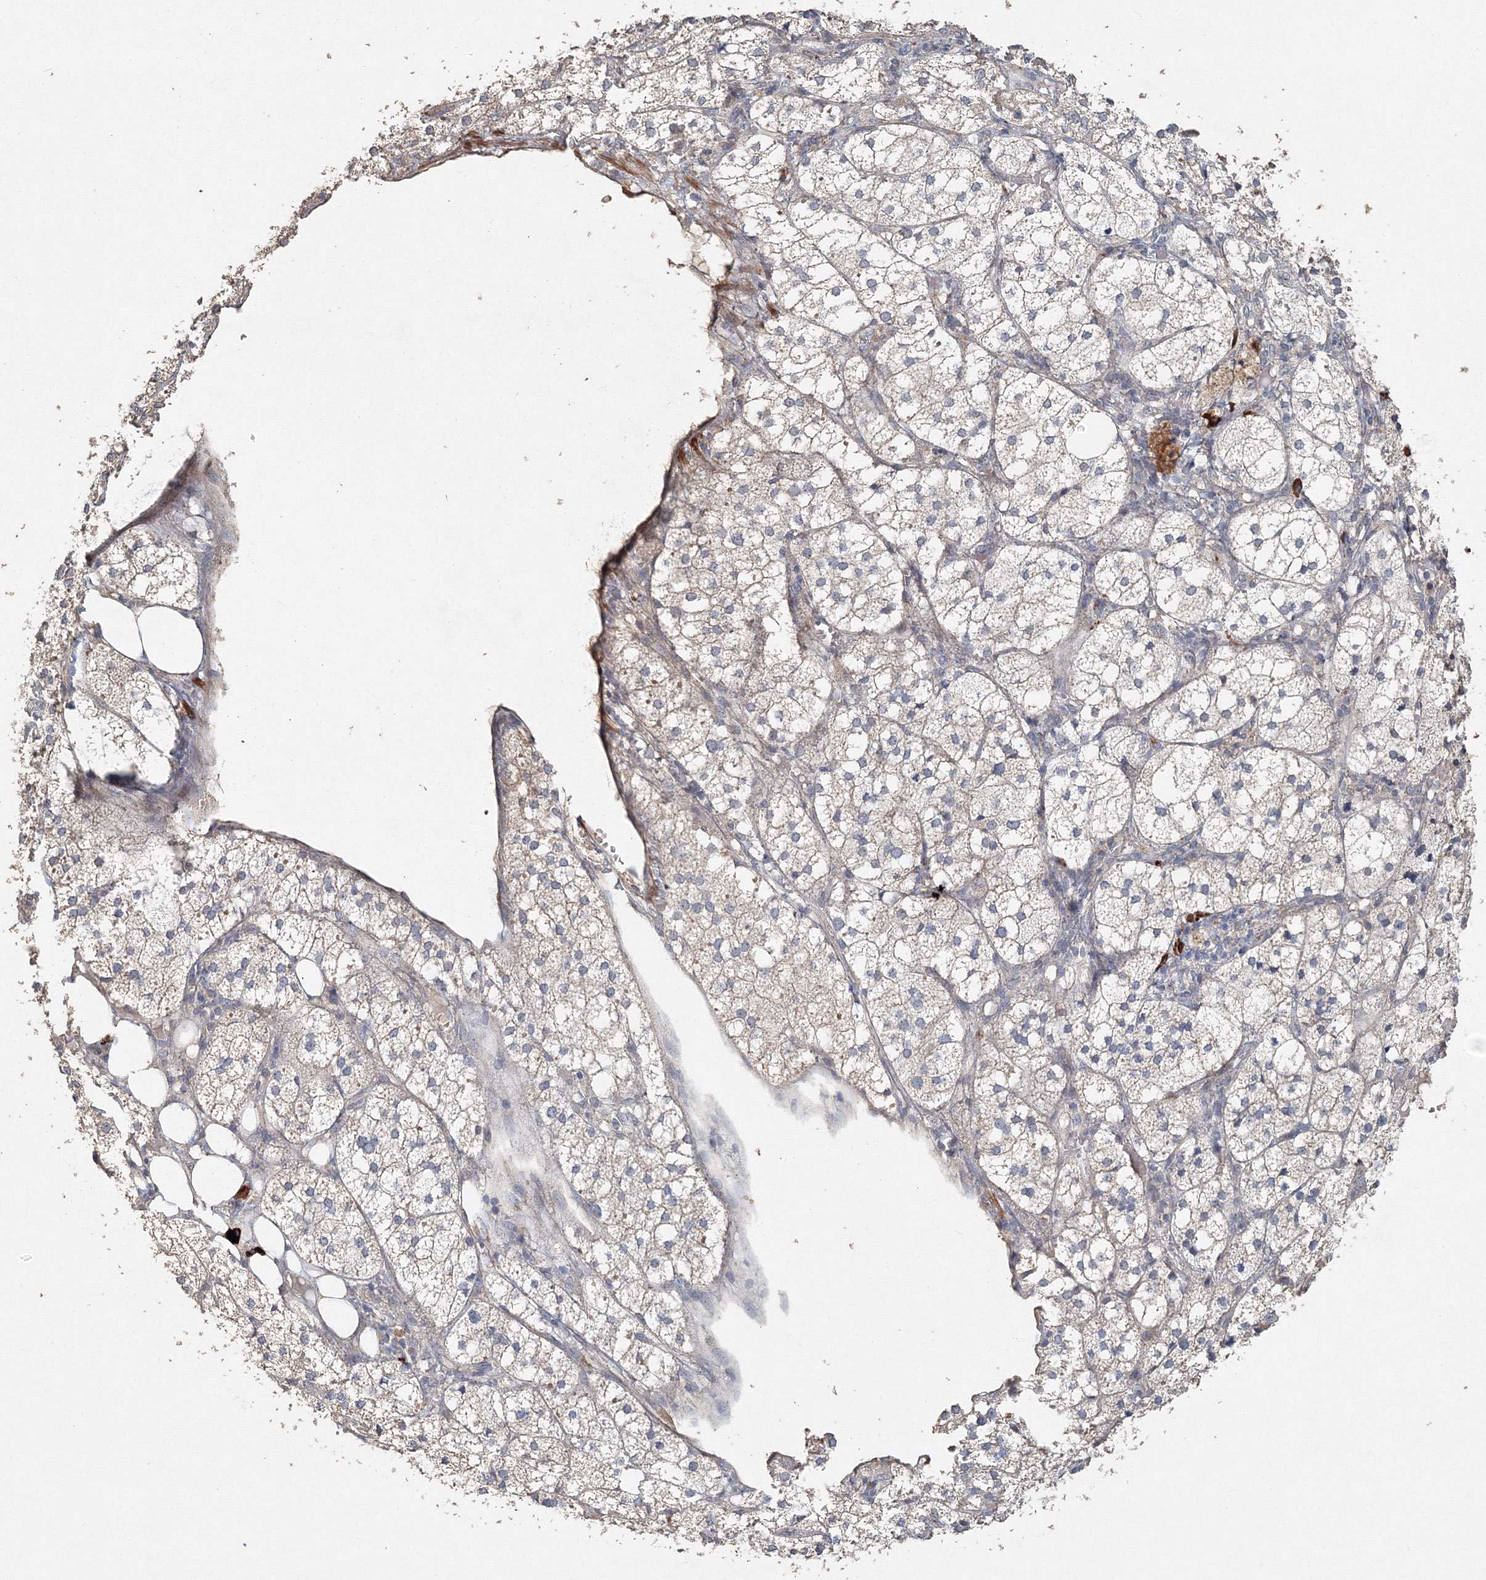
{"staining": {"intensity": "weak", "quantity": "<25%", "location": "cytoplasmic/membranous"}, "tissue": "adrenal gland", "cell_type": "Glandular cells", "image_type": "normal", "snomed": [{"axis": "morphology", "description": "Normal tissue, NOS"}, {"axis": "topography", "description": "Adrenal gland"}], "caption": "DAB immunohistochemical staining of normal human adrenal gland shows no significant positivity in glandular cells. (DAB (3,3'-diaminobenzidine) immunohistochemistry, high magnification).", "gene": "NALF2", "patient": {"sex": "female", "age": 61}}